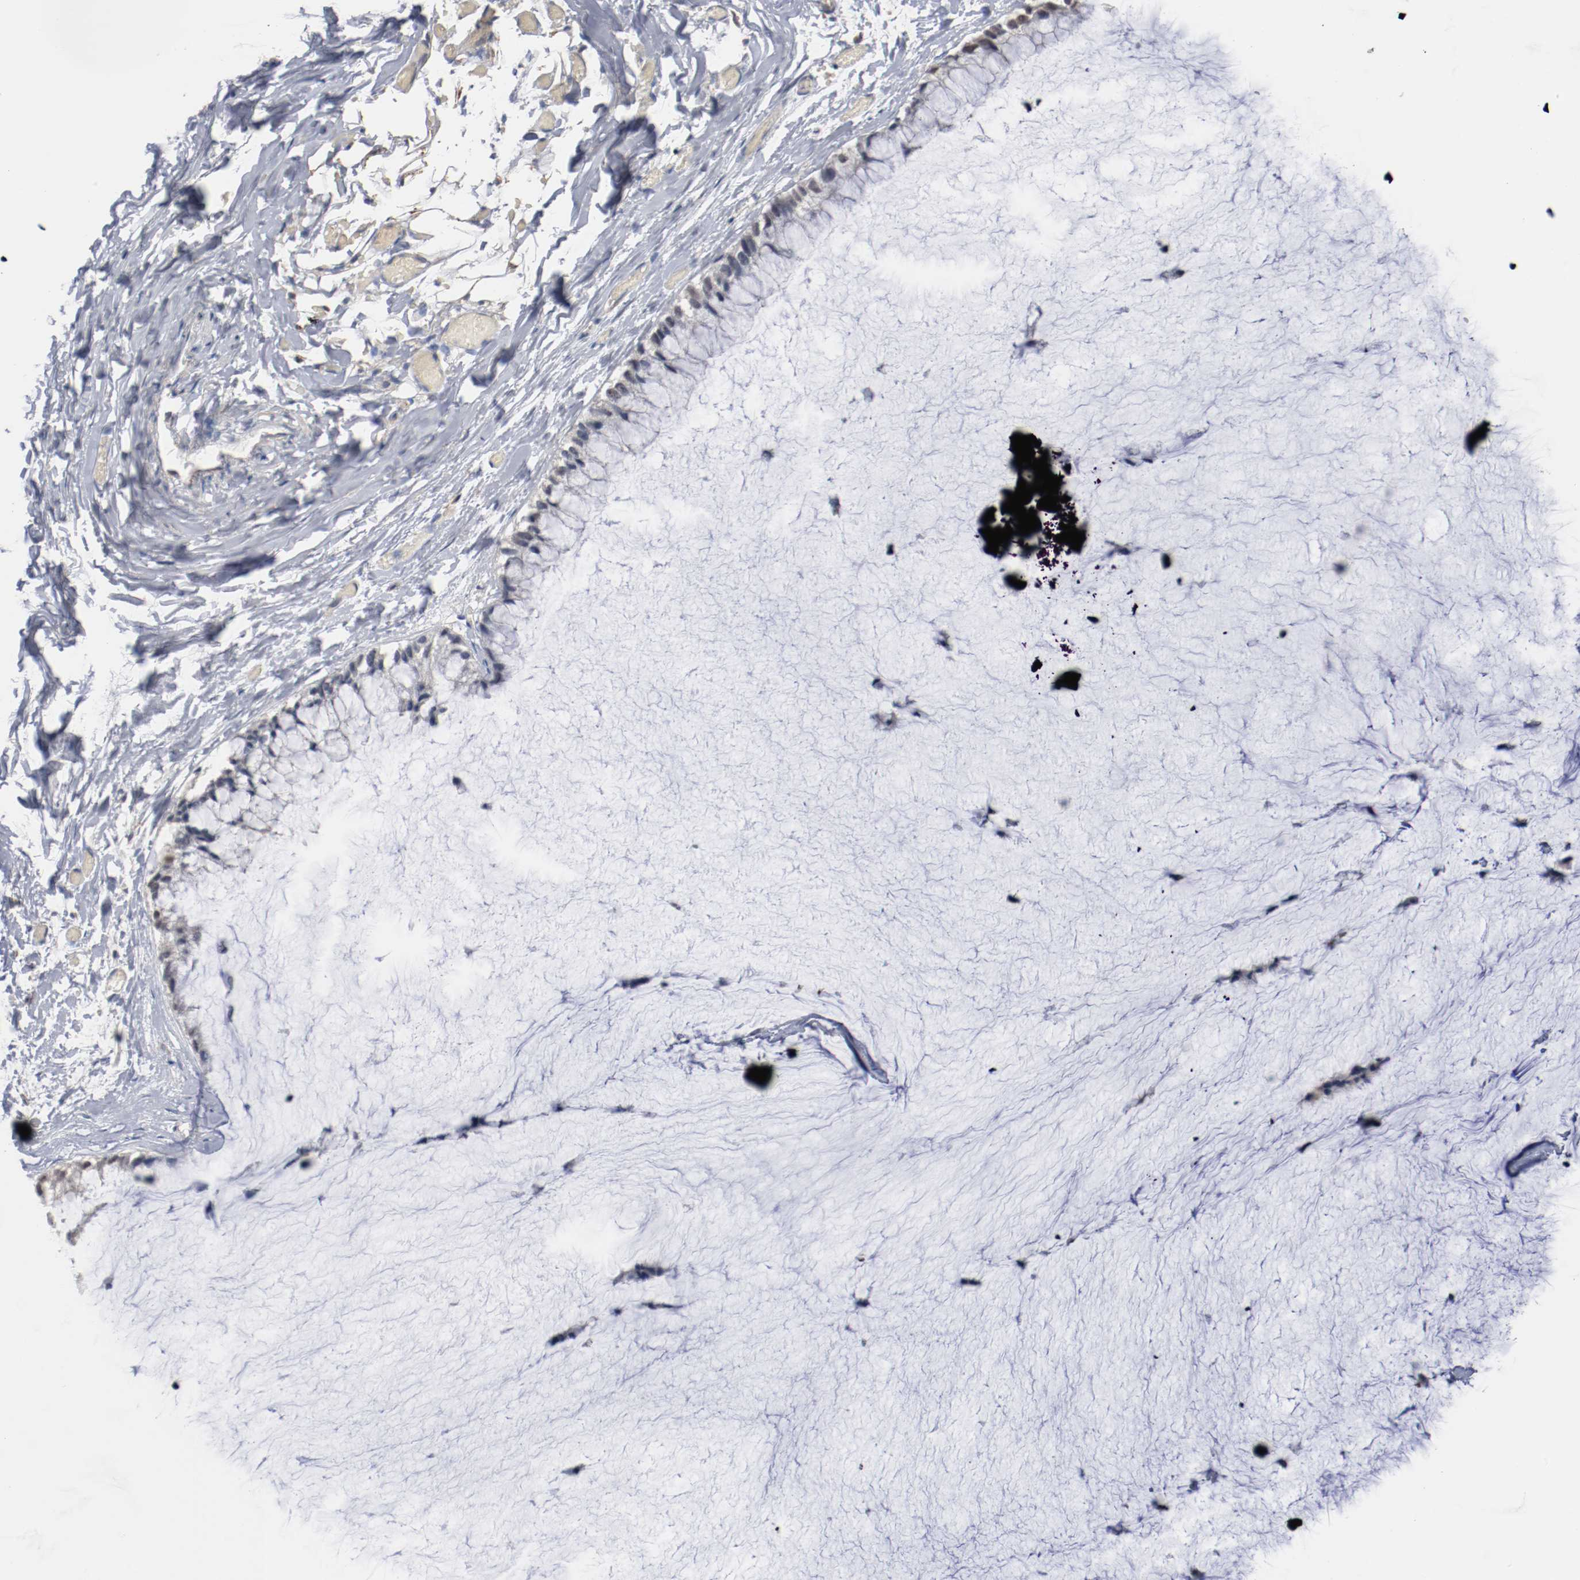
{"staining": {"intensity": "negative", "quantity": "none", "location": "none"}, "tissue": "ovarian cancer", "cell_type": "Tumor cells", "image_type": "cancer", "snomed": [{"axis": "morphology", "description": "Cystadenocarcinoma, mucinous, NOS"}, {"axis": "topography", "description": "Ovary"}], "caption": "IHC photomicrograph of human ovarian cancer (mucinous cystadenocarcinoma) stained for a protein (brown), which demonstrates no expression in tumor cells.", "gene": "ERICH1", "patient": {"sex": "female", "age": 39}}